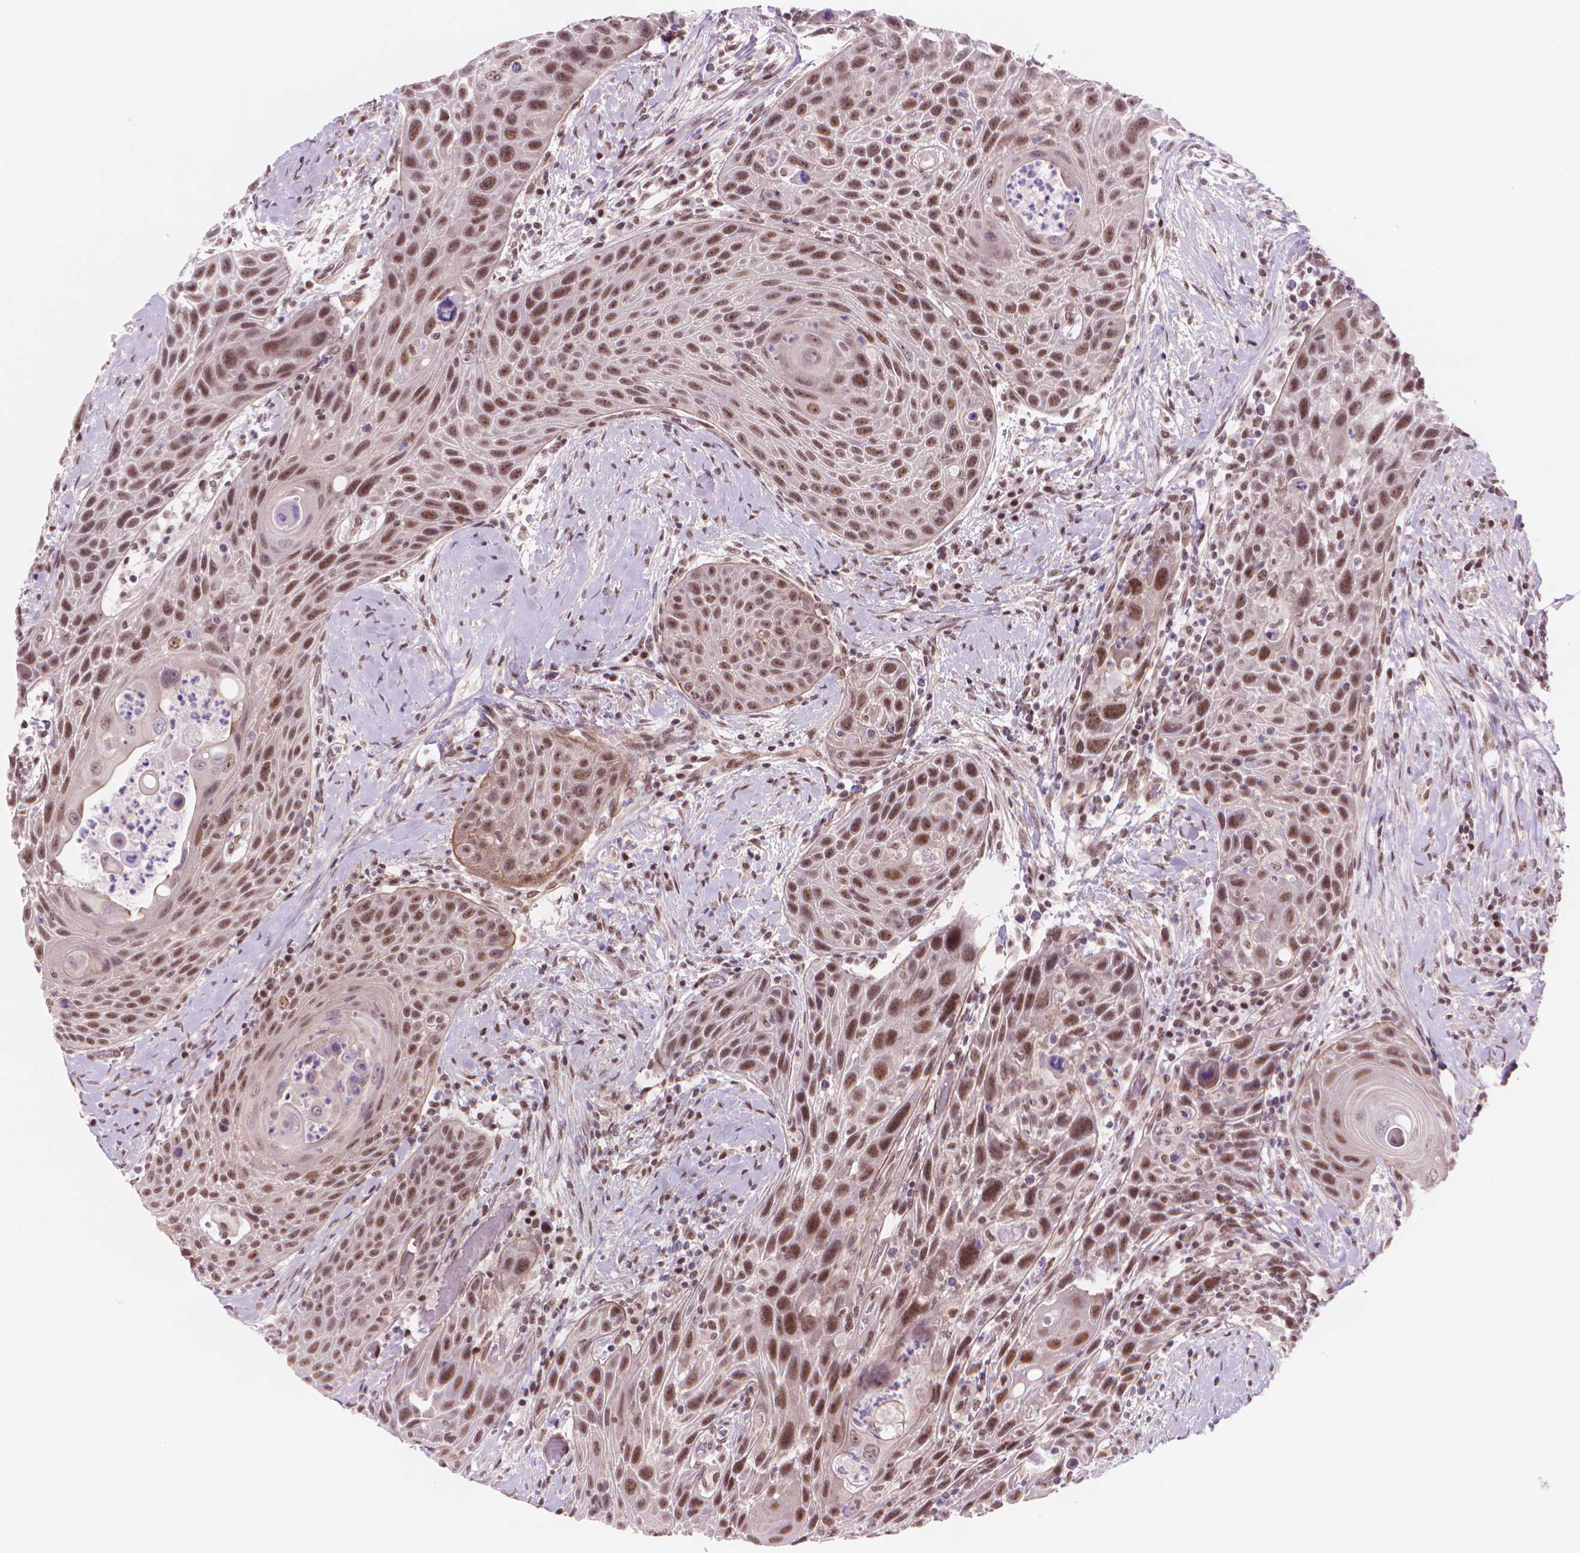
{"staining": {"intensity": "strong", "quantity": ">75%", "location": "nuclear"}, "tissue": "head and neck cancer", "cell_type": "Tumor cells", "image_type": "cancer", "snomed": [{"axis": "morphology", "description": "Squamous cell carcinoma, NOS"}, {"axis": "topography", "description": "Head-Neck"}], "caption": "Immunohistochemical staining of human head and neck cancer reveals strong nuclear protein expression in about >75% of tumor cells.", "gene": "POLR3D", "patient": {"sex": "male", "age": 69}}